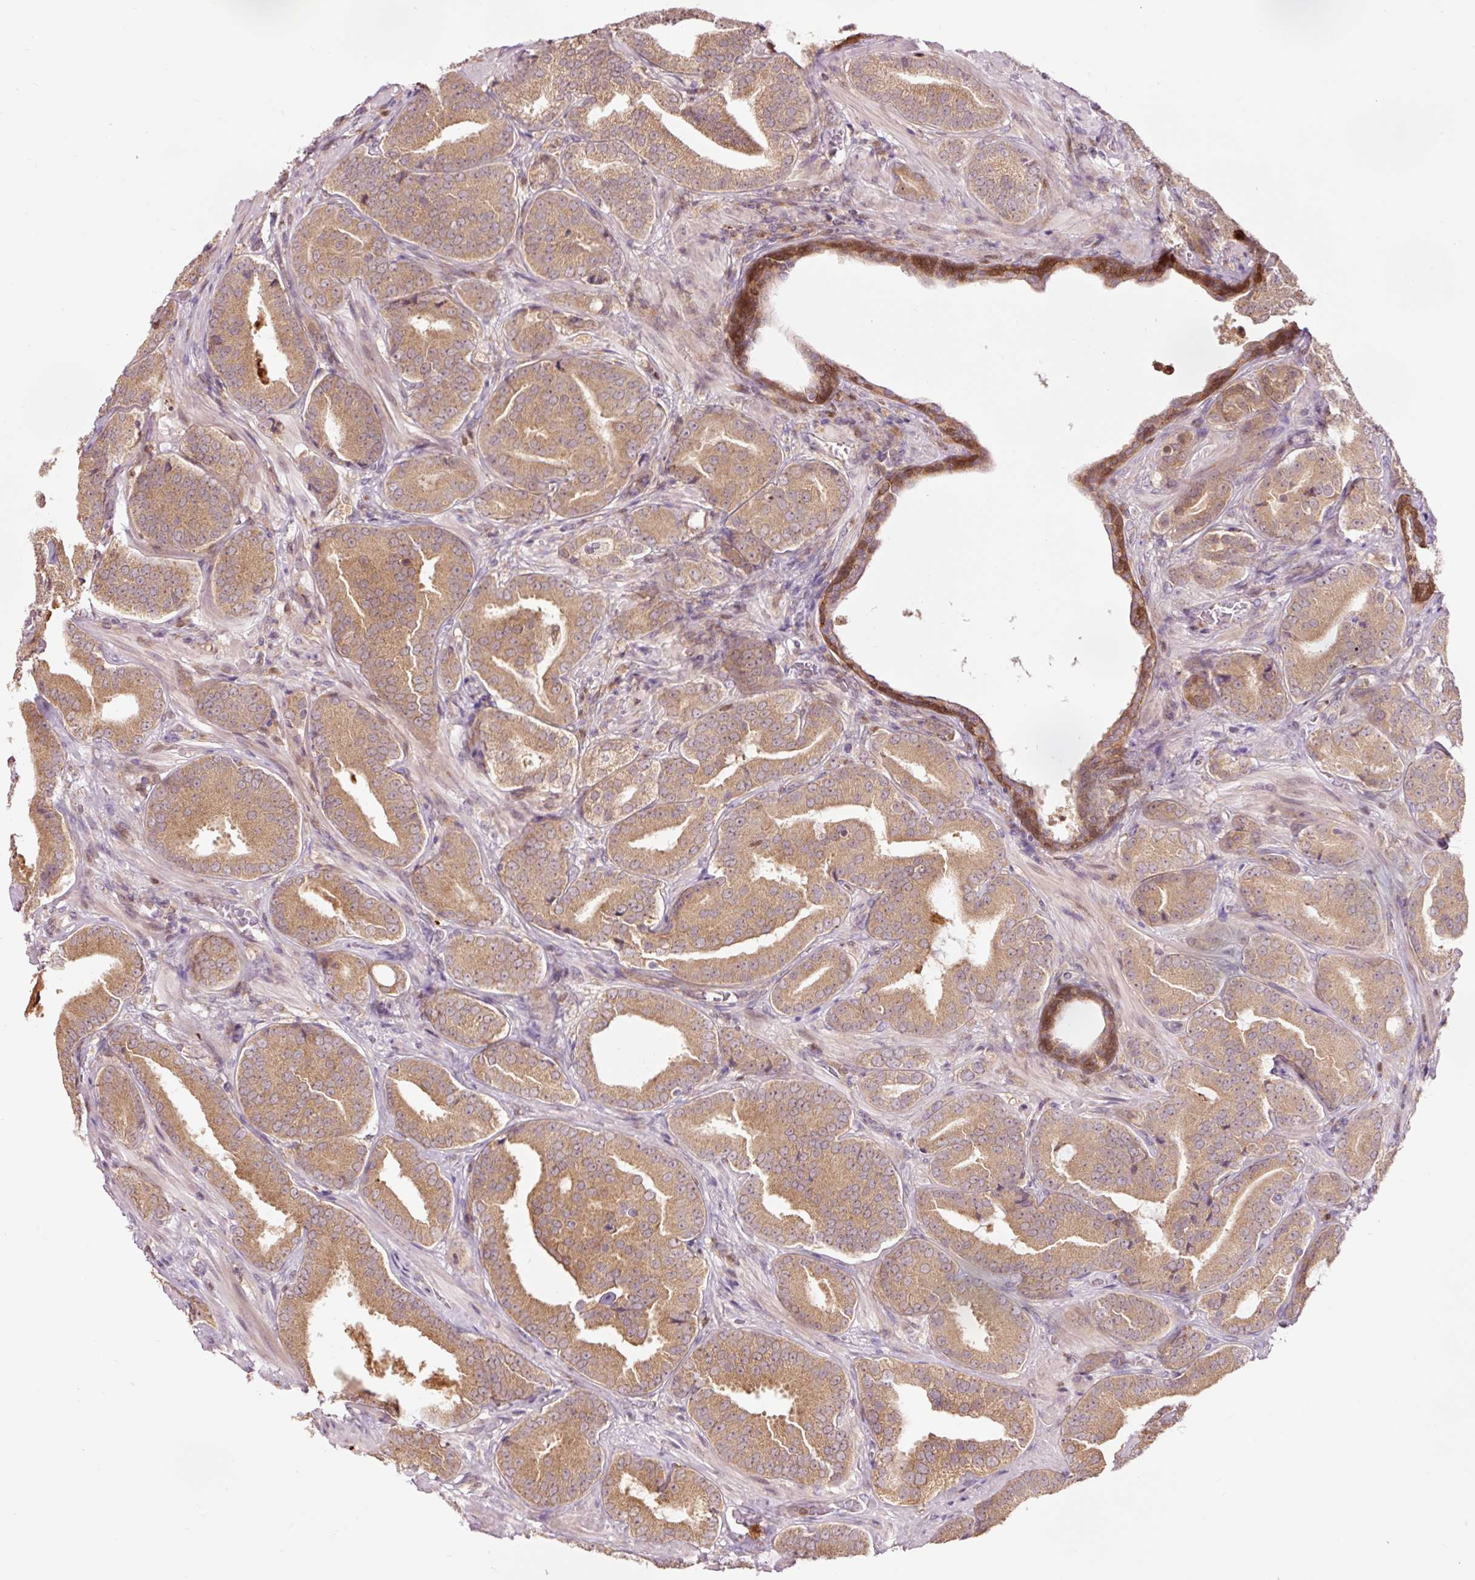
{"staining": {"intensity": "moderate", "quantity": ">75%", "location": "cytoplasmic/membranous"}, "tissue": "prostate cancer", "cell_type": "Tumor cells", "image_type": "cancer", "snomed": [{"axis": "morphology", "description": "Adenocarcinoma, High grade"}, {"axis": "topography", "description": "Prostate"}], "caption": "IHC staining of high-grade adenocarcinoma (prostate), which displays medium levels of moderate cytoplasmic/membranous expression in about >75% of tumor cells indicating moderate cytoplasmic/membranous protein expression. The staining was performed using DAB (3,3'-diaminobenzidine) (brown) for protein detection and nuclei were counterstained in hematoxylin (blue).", "gene": "PRDX5", "patient": {"sex": "male", "age": 63}}